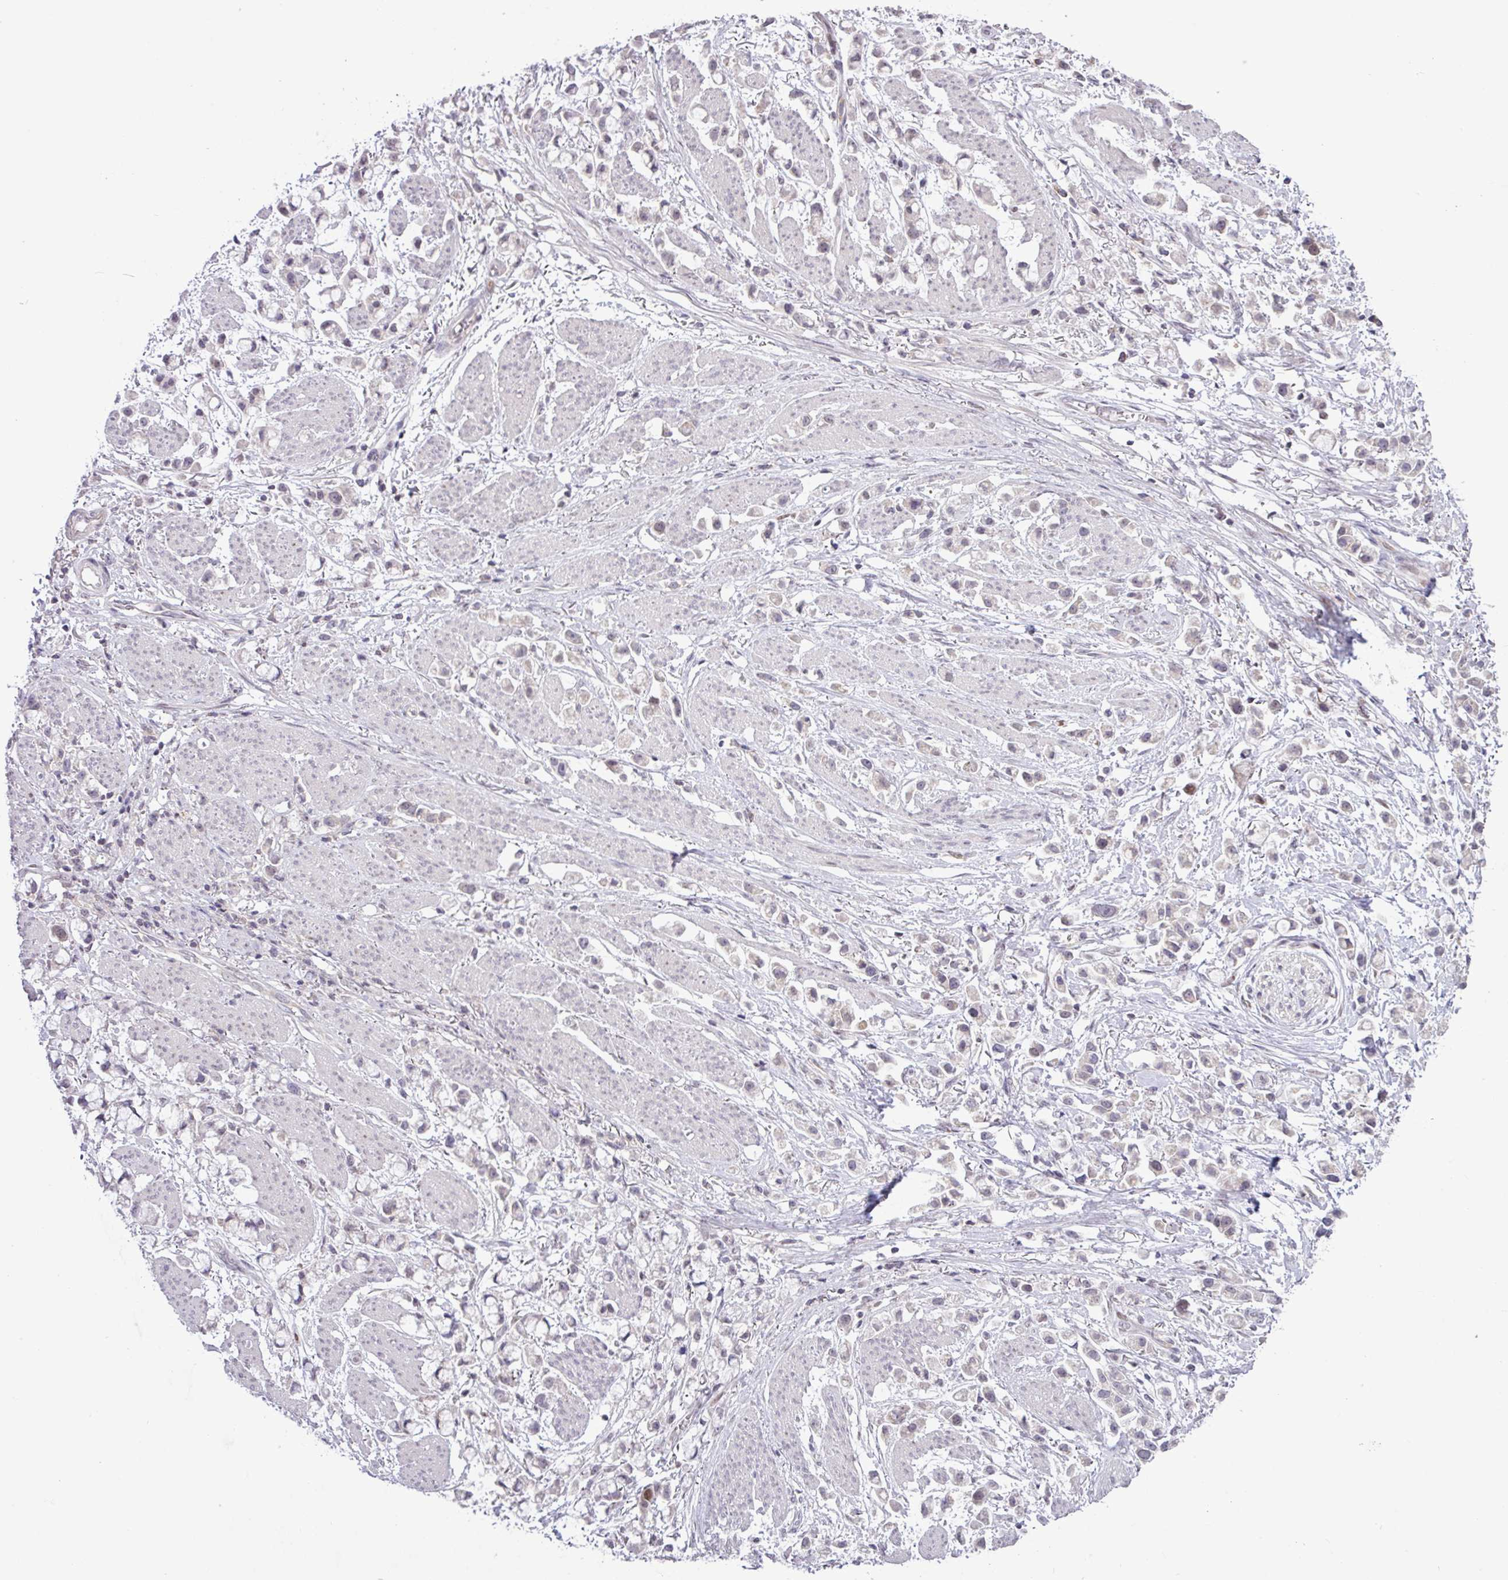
{"staining": {"intensity": "weak", "quantity": "25%-75%", "location": "nuclear"}, "tissue": "stomach cancer", "cell_type": "Tumor cells", "image_type": "cancer", "snomed": [{"axis": "morphology", "description": "Adenocarcinoma, NOS"}, {"axis": "topography", "description": "Stomach"}], "caption": "Protein analysis of stomach cancer tissue demonstrates weak nuclear positivity in approximately 25%-75% of tumor cells. Nuclei are stained in blue.", "gene": "RTL3", "patient": {"sex": "female", "age": 81}}